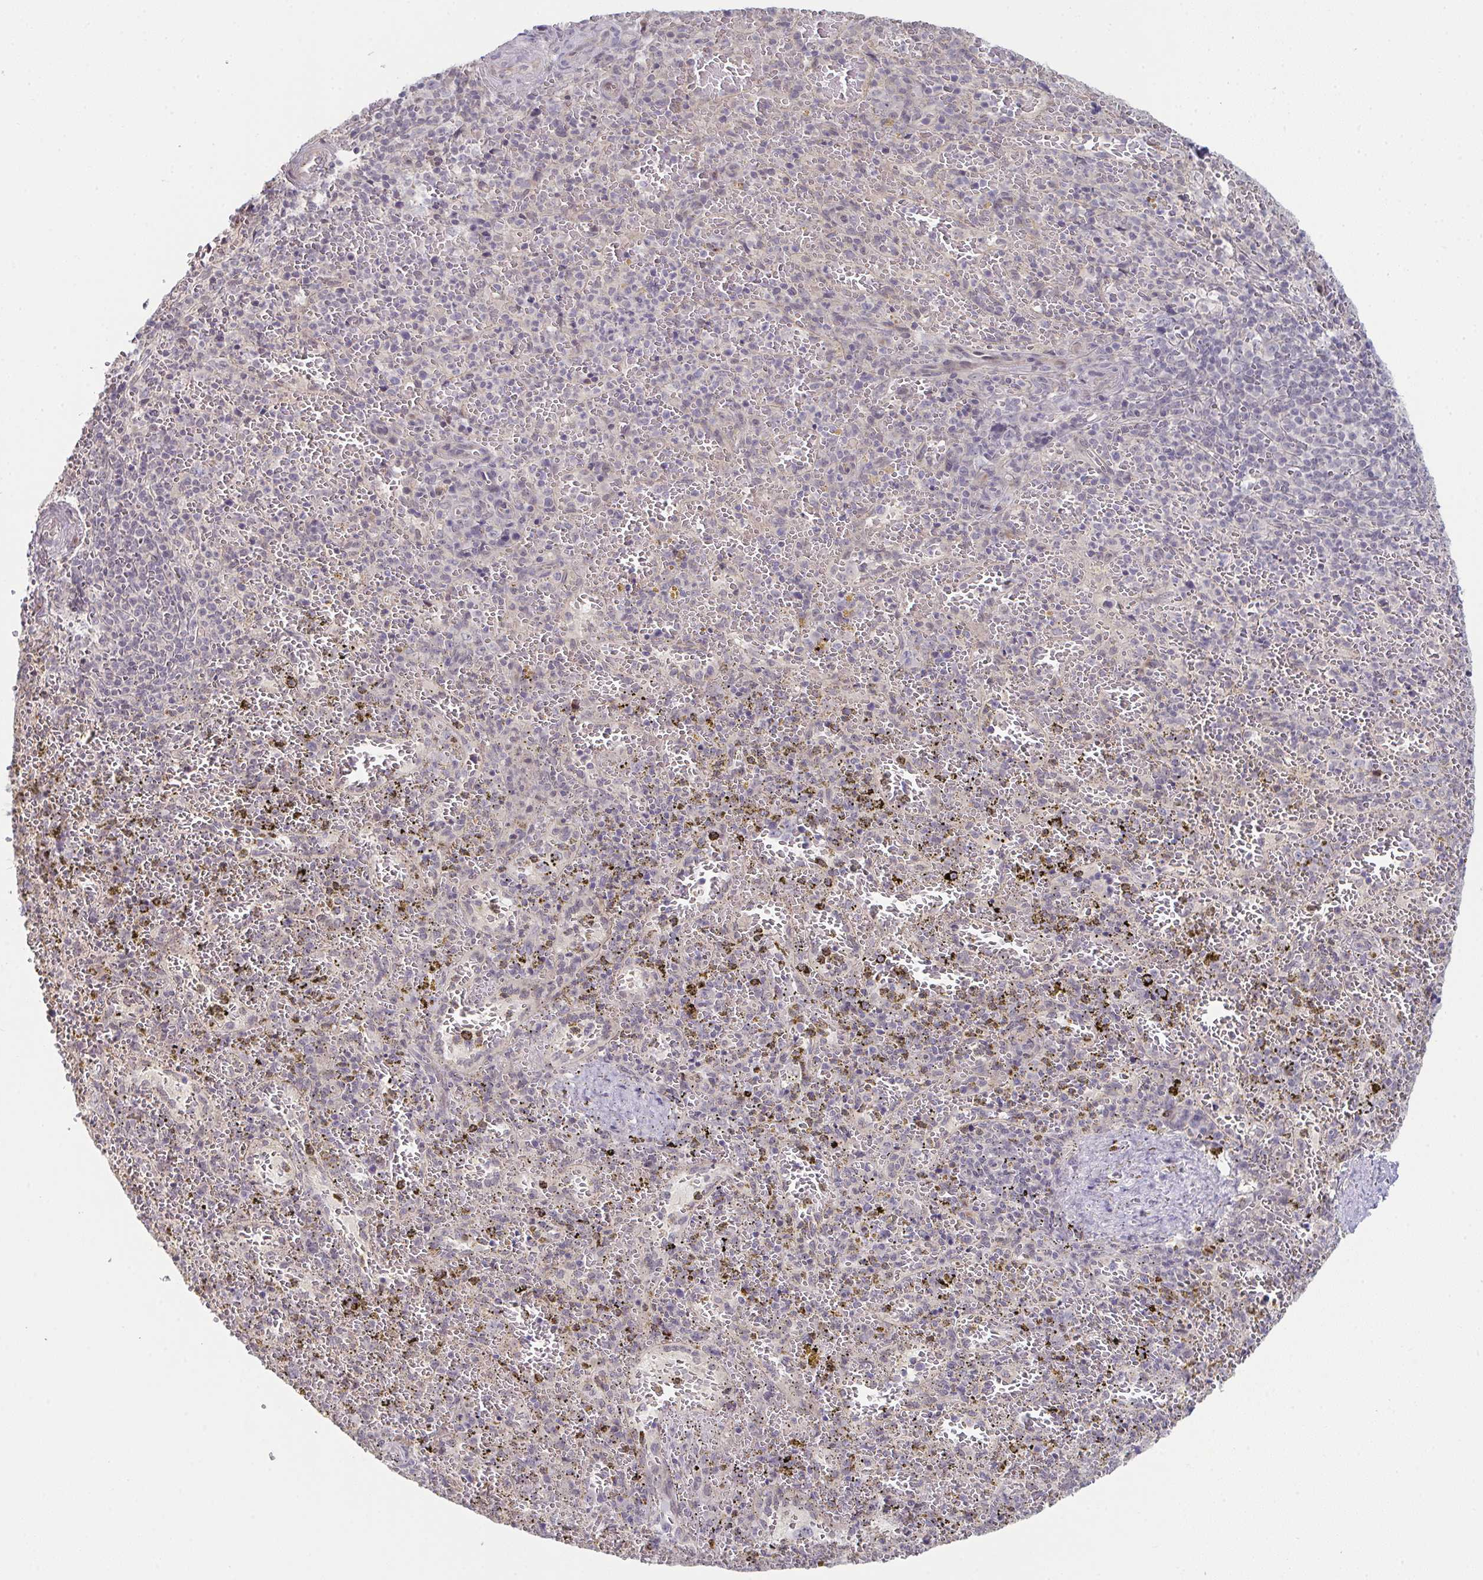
{"staining": {"intensity": "negative", "quantity": "none", "location": "none"}, "tissue": "spleen", "cell_type": "Cells in red pulp", "image_type": "normal", "snomed": [{"axis": "morphology", "description": "Normal tissue, NOS"}, {"axis": "topography", "description": "Spleen"}], "caption": "A histopathology image of human spleen is negative for staining in cells in red pulp. (DAB immunohistochemistry (IHC), high magnification).", "gene": "ZNF214", "patient": {"sex": "female", "age": 50}}